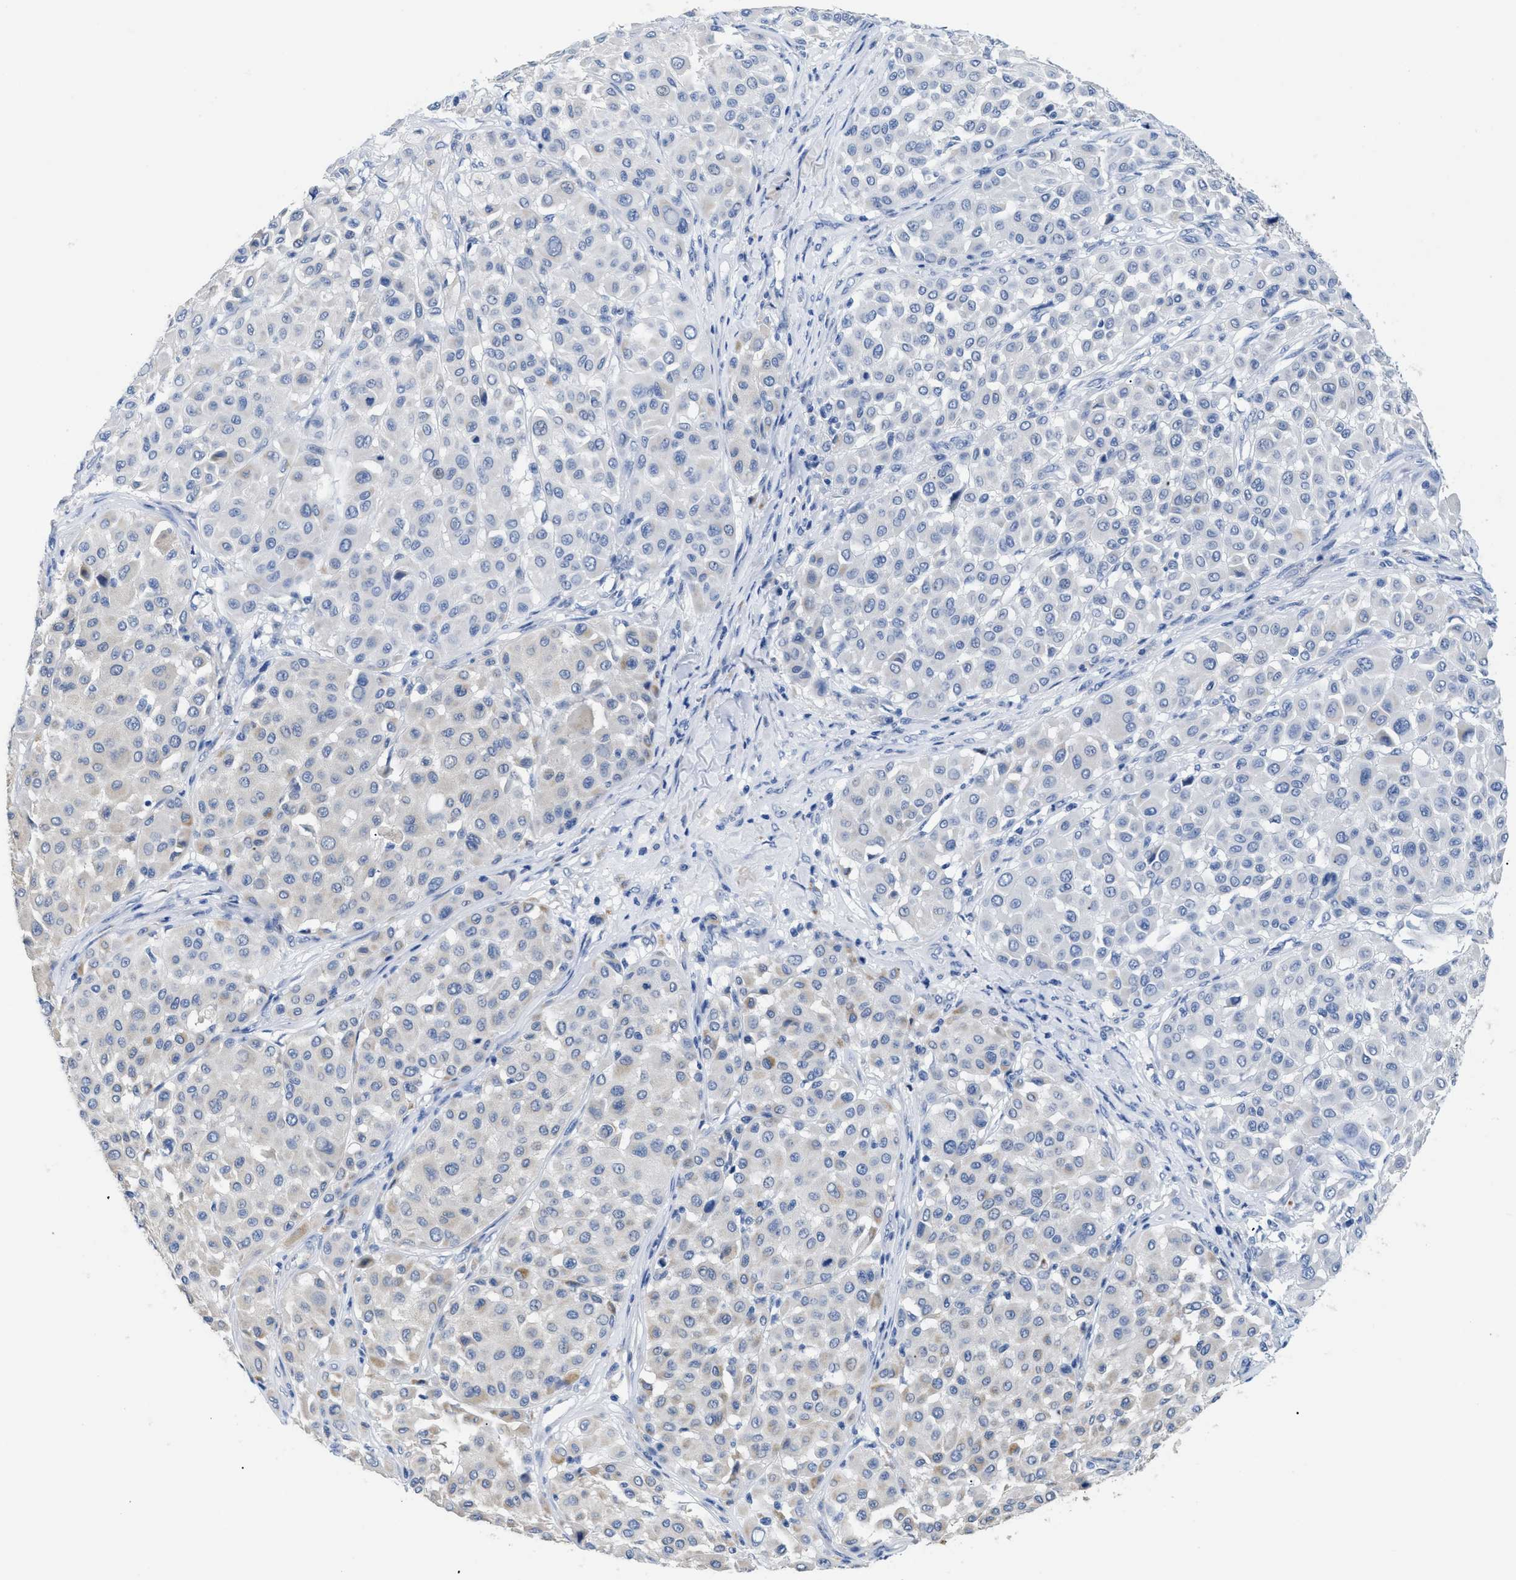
{"staining": {"intensity": "negative", "quantity": "none", "location": "none"}, "tissue": "melanoma", "cell_type": "Tumor cells", "image_type": "cancer", "snomed": [{"axis": "morphology", "description": "Malignant melanoma, Metastatic site"}, {"axis": "topography", "description": "Soft tissue"}], "caption": "An image of human malignant melanoma (metastatic site) is negative for staining in tumor cells.", "gene": "APOBEC2", "patient": {"sex": "male", "age": 41}}